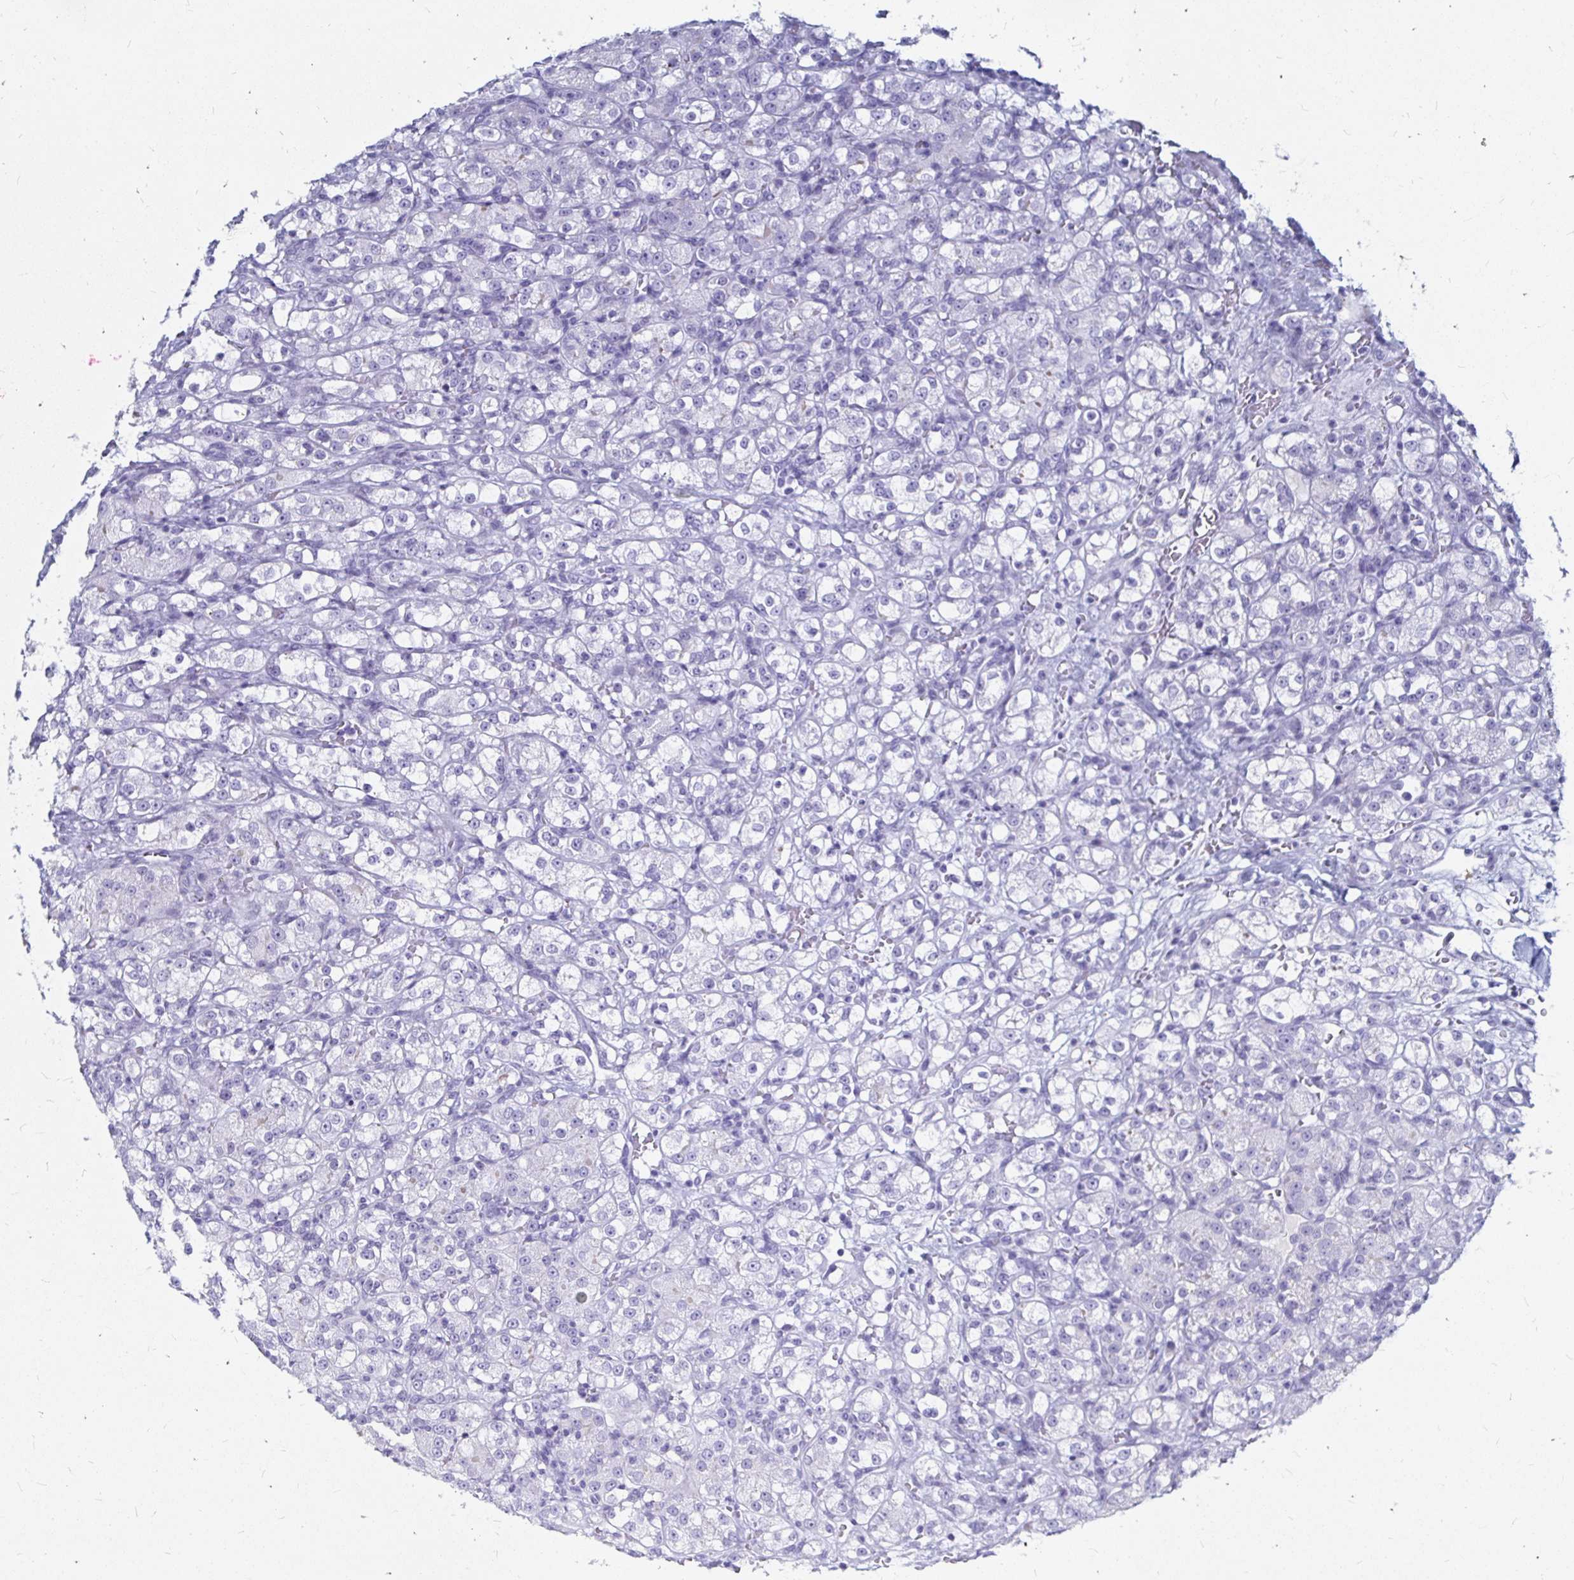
{"staining": {"intensity": "negative", "quantity": "none", "location": "none"}, "tissue": "renal cancer", "cell_type": "Tumor cells", "image_type": "cancer", "snomed": [{"axis": "morphology", "description": "Normal tissue, NOS"}, {"axis": "morphology", "description": "Adenocarcinoma, NOS"}, {"axis": "topography", "description": "Kidney"}], "caption": "DAB immunohistochemical staining of human adenocarcinoma (renal) exhibits no significant expression in tumor cells.", "gene": "LUZP4", "patient": {"sex": "male", "age": 61}}